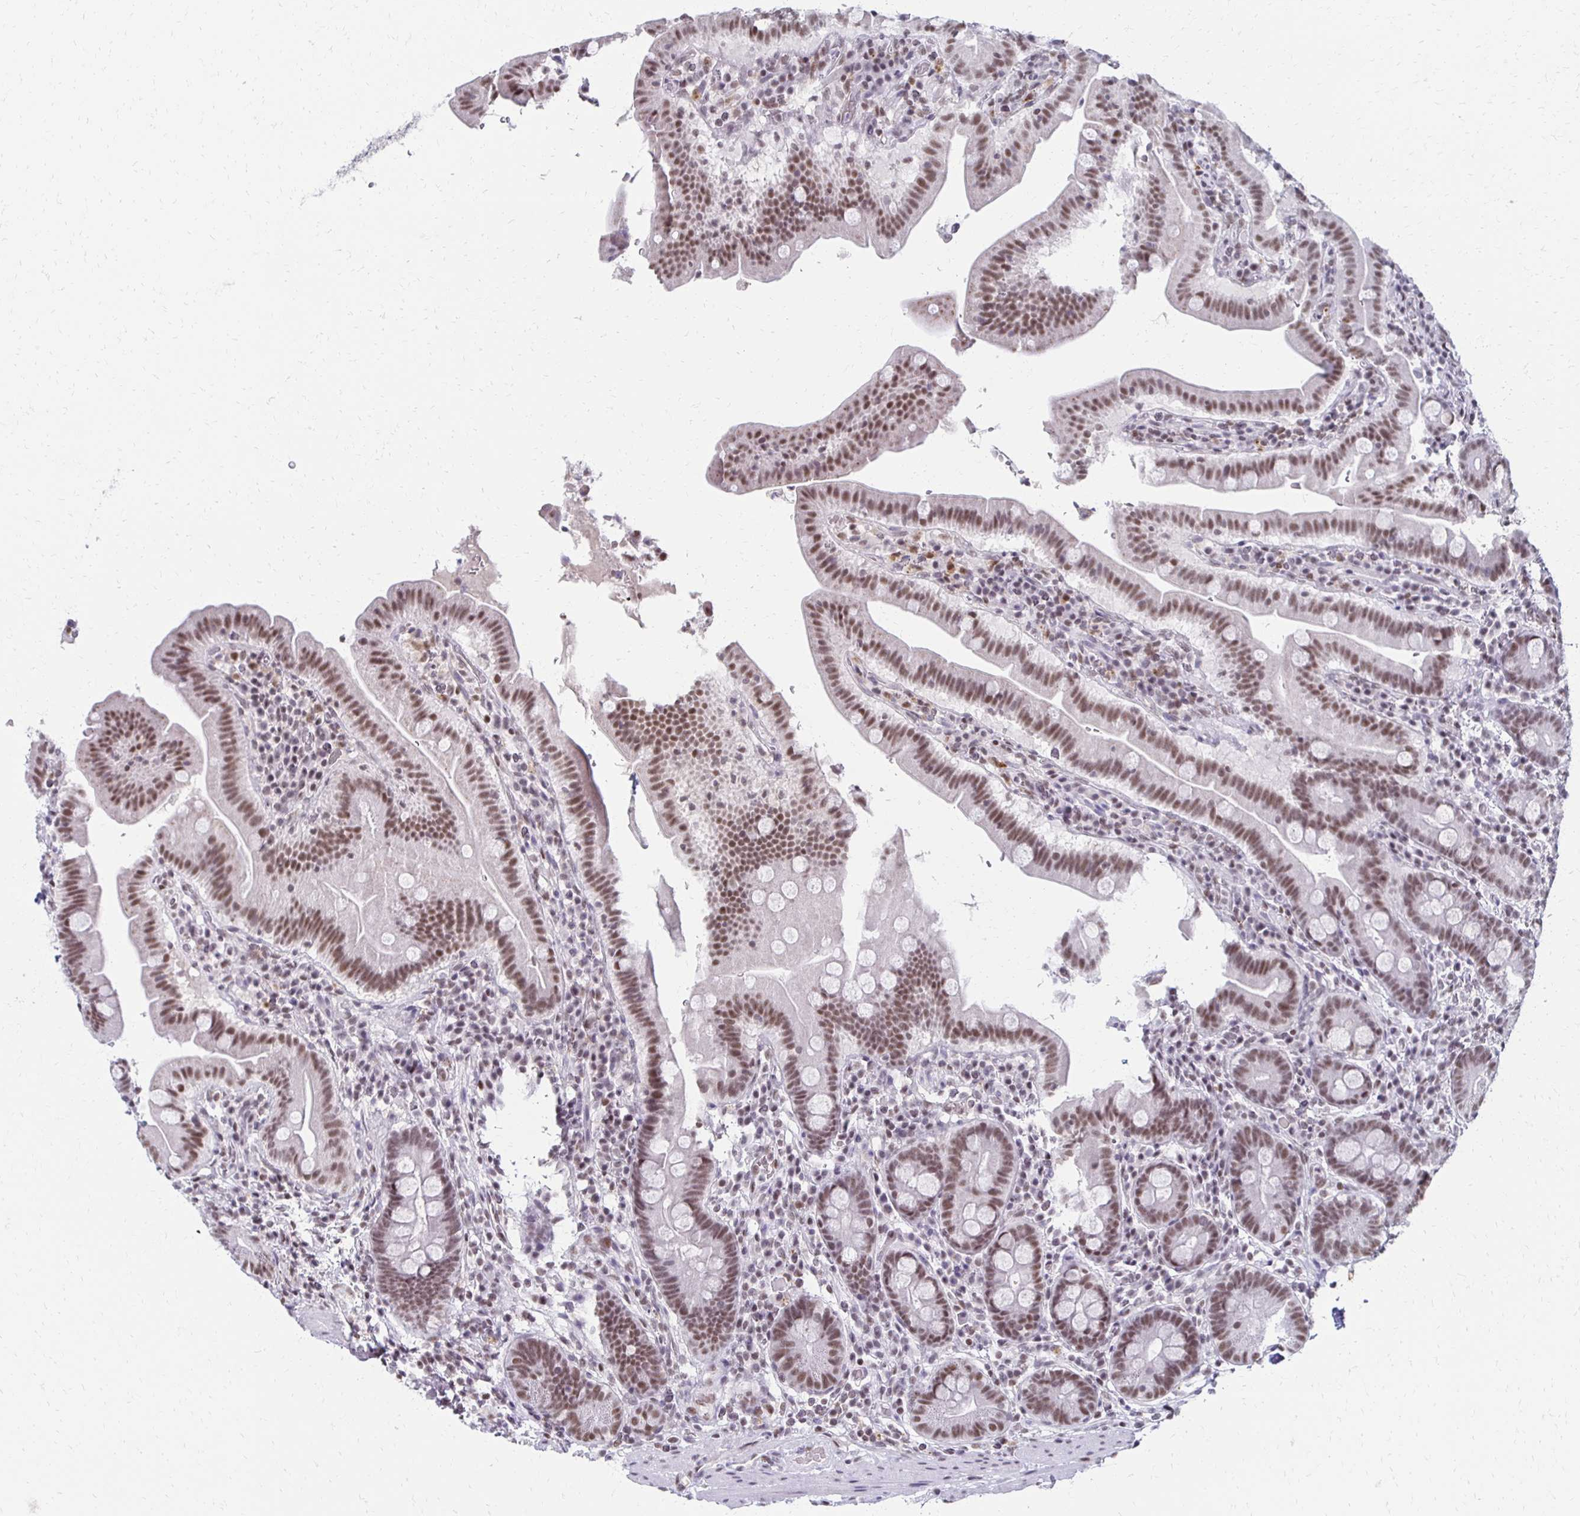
{"staining": {"intensity": "moderate", "quantity": ">75%", "location": "nuclear"}, "tissue": "small intestine", "cell_type": "Glandular cells", "image_type": "normal", "snomed": [{"axis": "morphology", "description": "Normal tissue, NOS"}, {"axis": "topography", "description": "Small intestine"}], "caption": "About >75% of glandular cells in unremarkable small intestine demonstrate moderate nuclear protein expression as visualized by brown immunohistochemical staining.", "gene": "IRF7", "patient": {"sex": "male", "age": 26}}